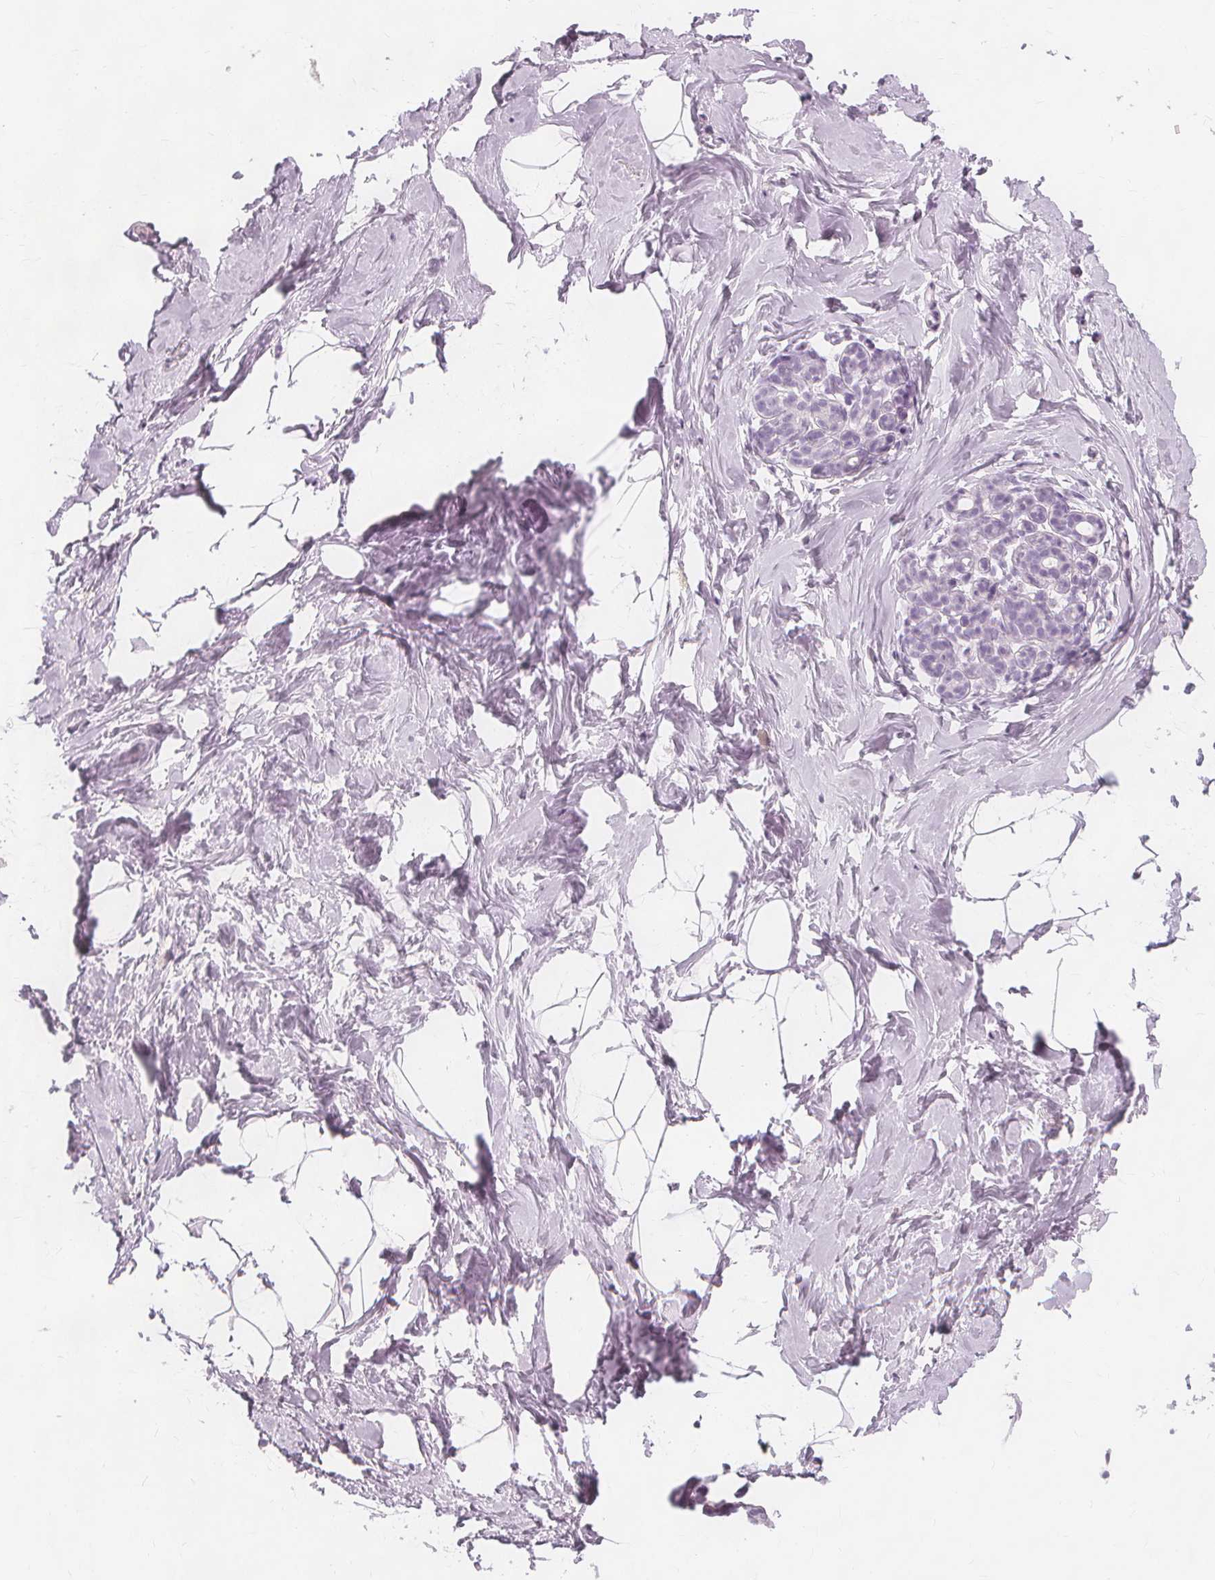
{"staining": {"intensity": "negative", "quantity": "none", "location": "none"}, "tissue": "breast", "cell_type": "Adipocytes", "image_type": "normal", "snomed": [{"axis": "morphology", "description": "Normal tissue, NOS"}, {"axis": "topography", "description": "Breast"}], "caption": "A photomicrograph of breast stained for a protein reveals no brown staining in adipocytes. (DAB (3,3'-diaminobenzidine) IHC with hematoxylin counter stain).", "gene": "TFF1", "patient": {"sex": "female", "age": 32}}